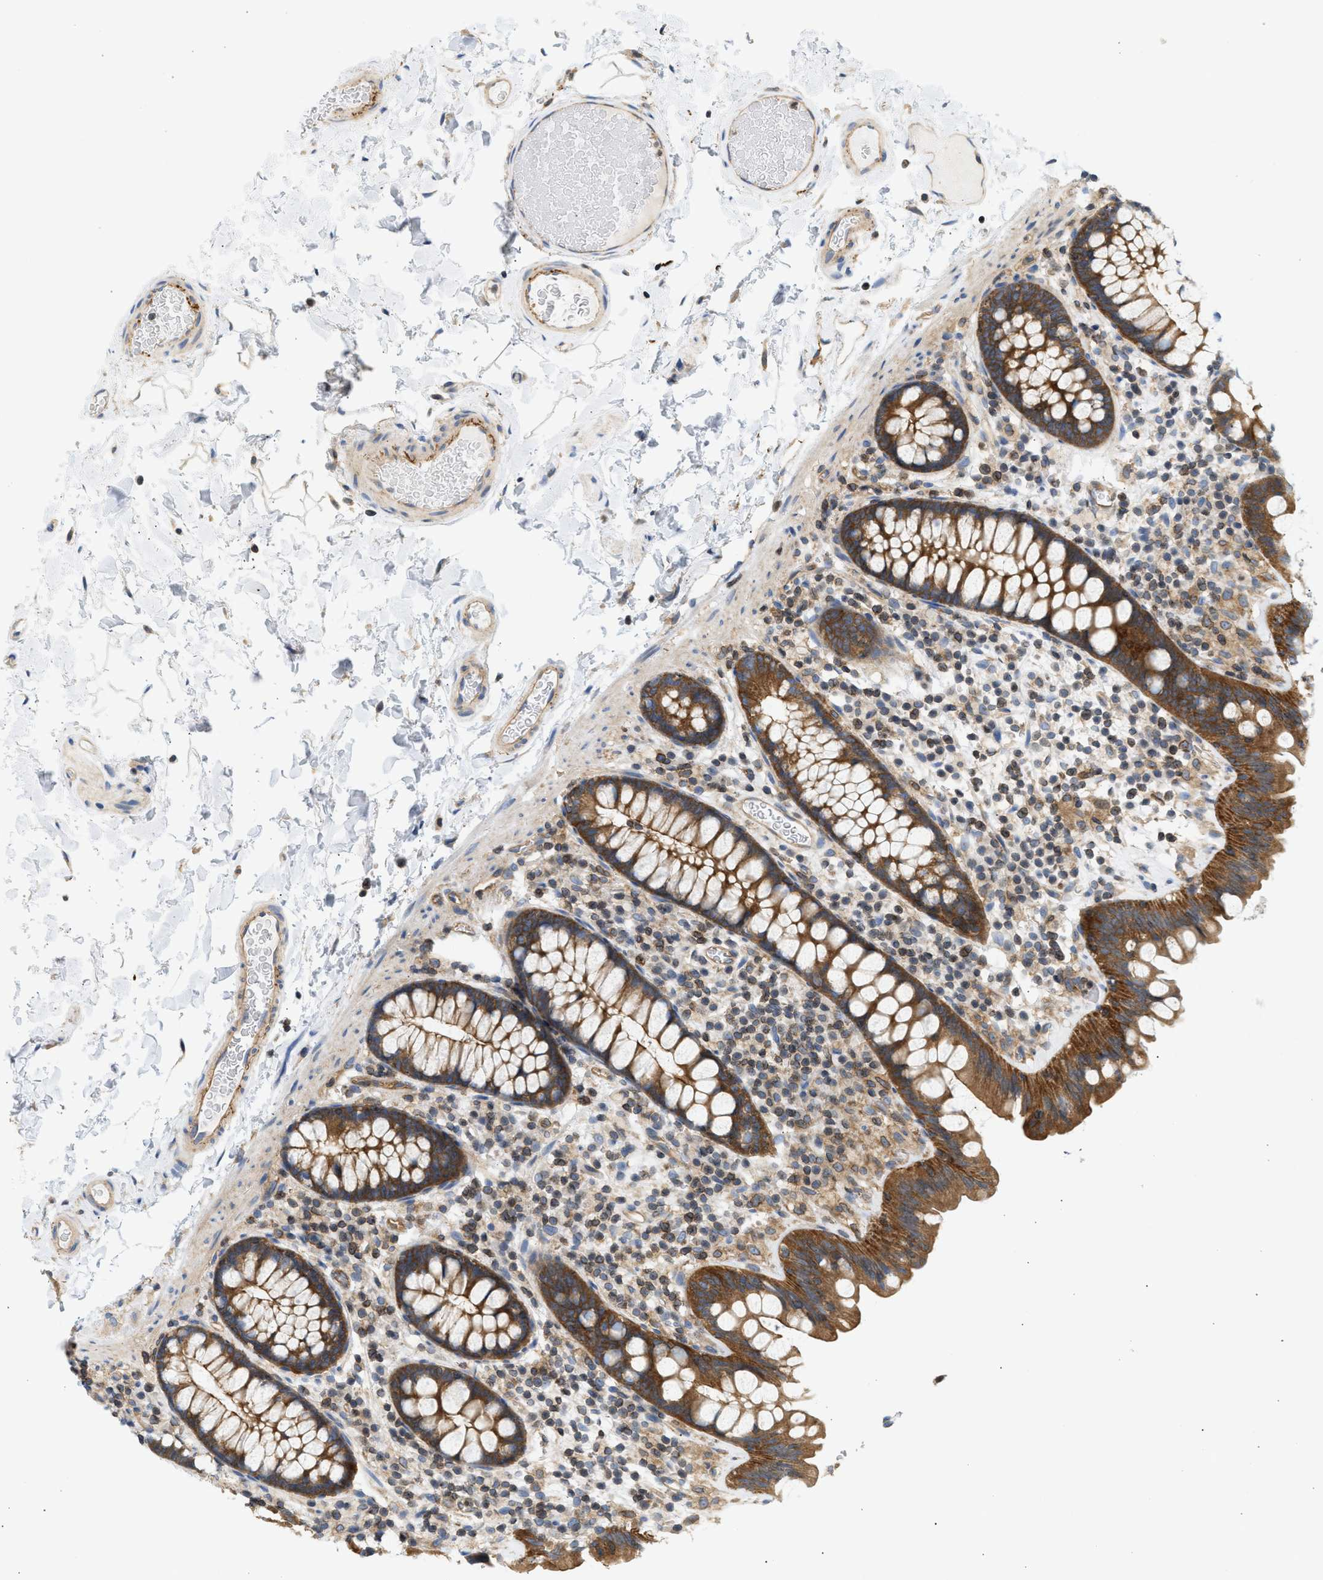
{"staining": {"intensity": "moderate", "quantity": ">75%", "location": "cytoplasmic/membranous"}, "tissue": "colon", "cell_type": "Endothelial cells", "image_type": "normal", "snomed": [{"axis": "morphology", "description": "Normal tissue, NOS"}, {"axis": "topography", "description": "Colon"}], "caption": "Endothelial cells display moderate cytoplasmic/membranous expression in about >75% of cells in normal colon. (DAB = brown stain, brightfield microscopy at high magnification).", "gene": "STRN", "patient": {"sex": "female", "age": 80}}